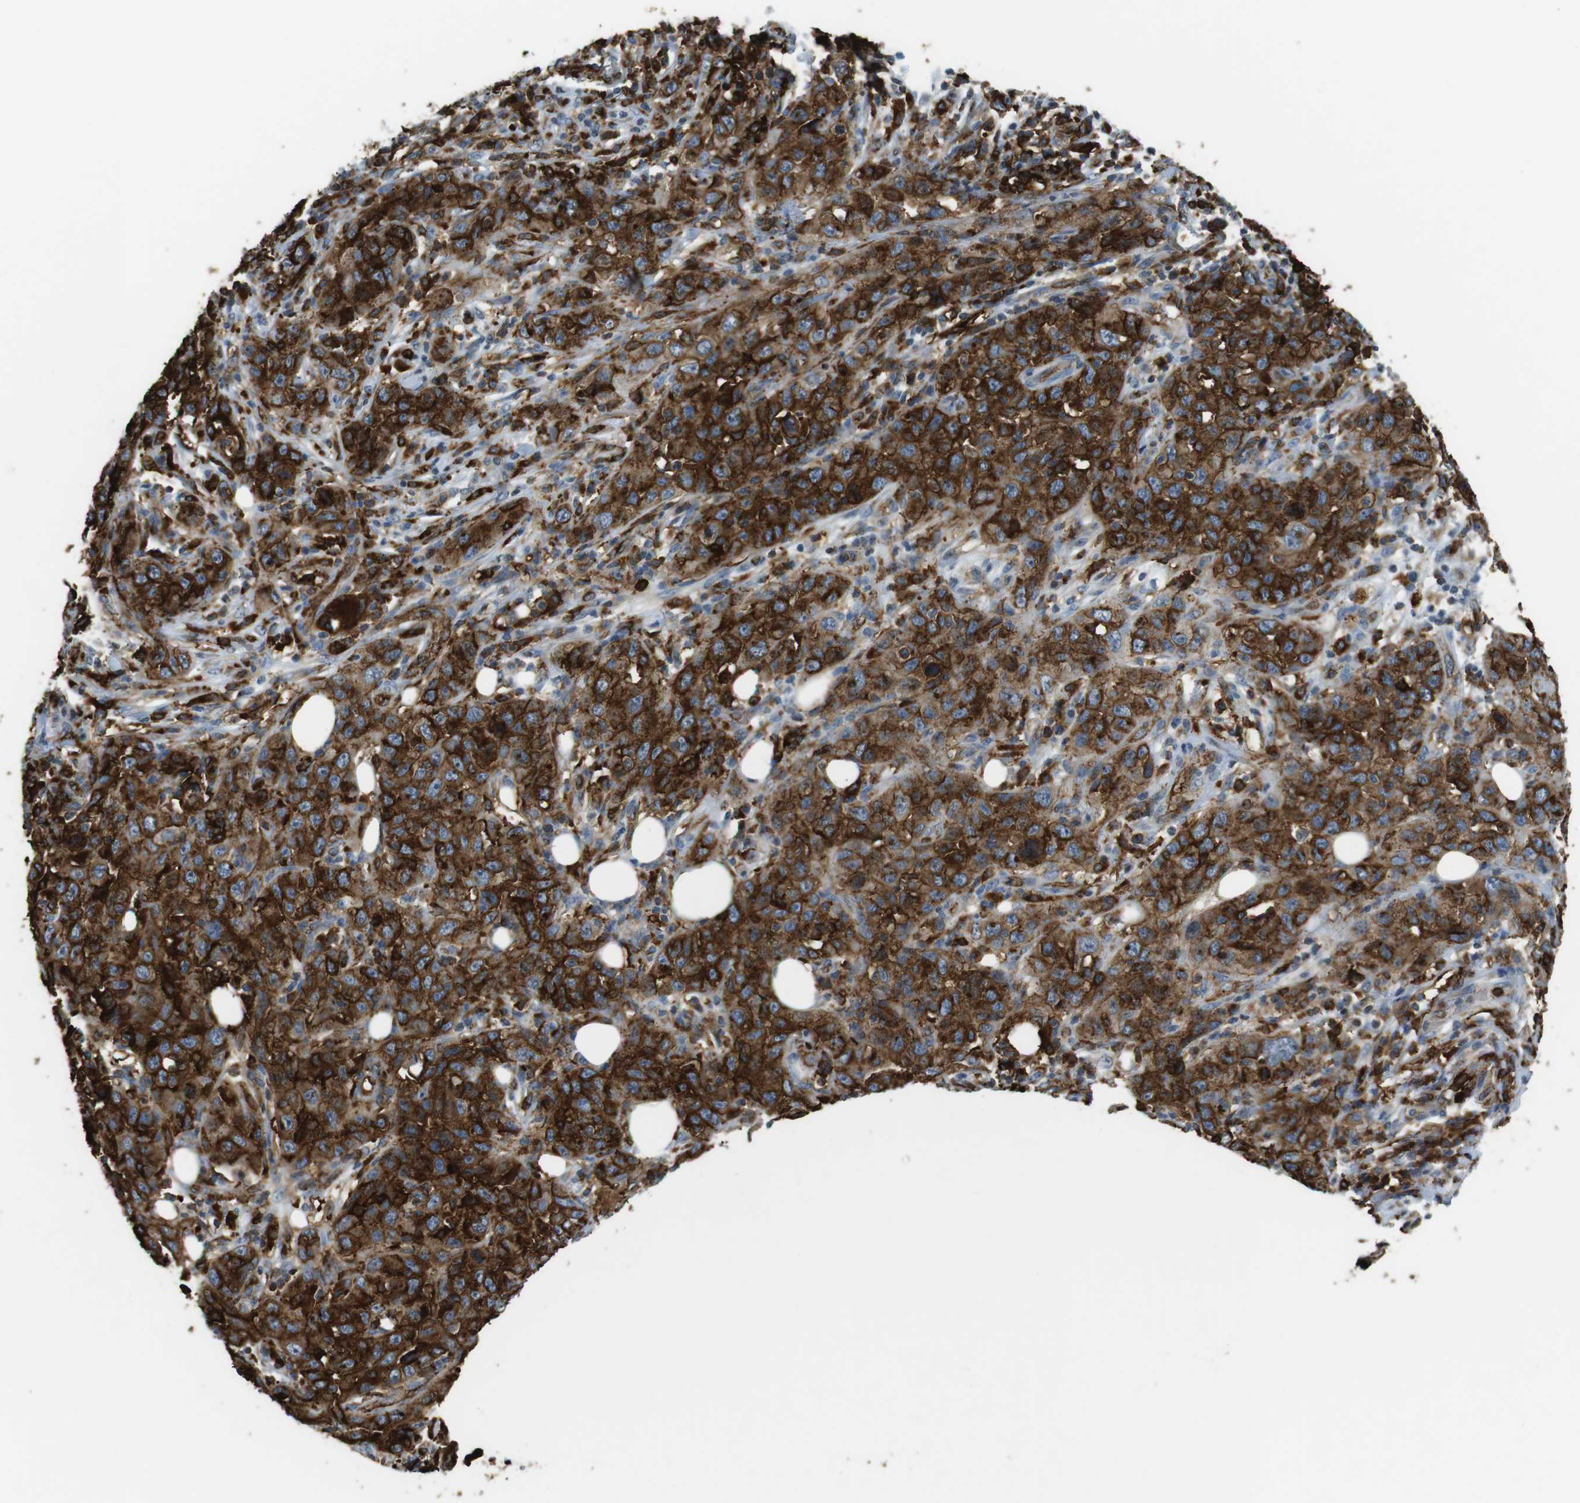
{"staining": {"intensity": "strong", "quantity": ">75%", "location": "cytoplasmic/membranous"}, "tissue": "skin cancer", "cell_type": "Tumor cells", "image_type": "cancer", "snomed": [{"axis": "morphology", "description": "Squamous cell carcinoma, NOS"}, {"axis": "topography", "description": "Skin"}], "caption": "Protein analysis of skin squamous cell carcinoma tissue exhibits strong cytoplasmic/membranous positivity in about >75% of tumor cells.", "gene": "HLA-DRA", "patient": {"sex": "female", "age": 88}}